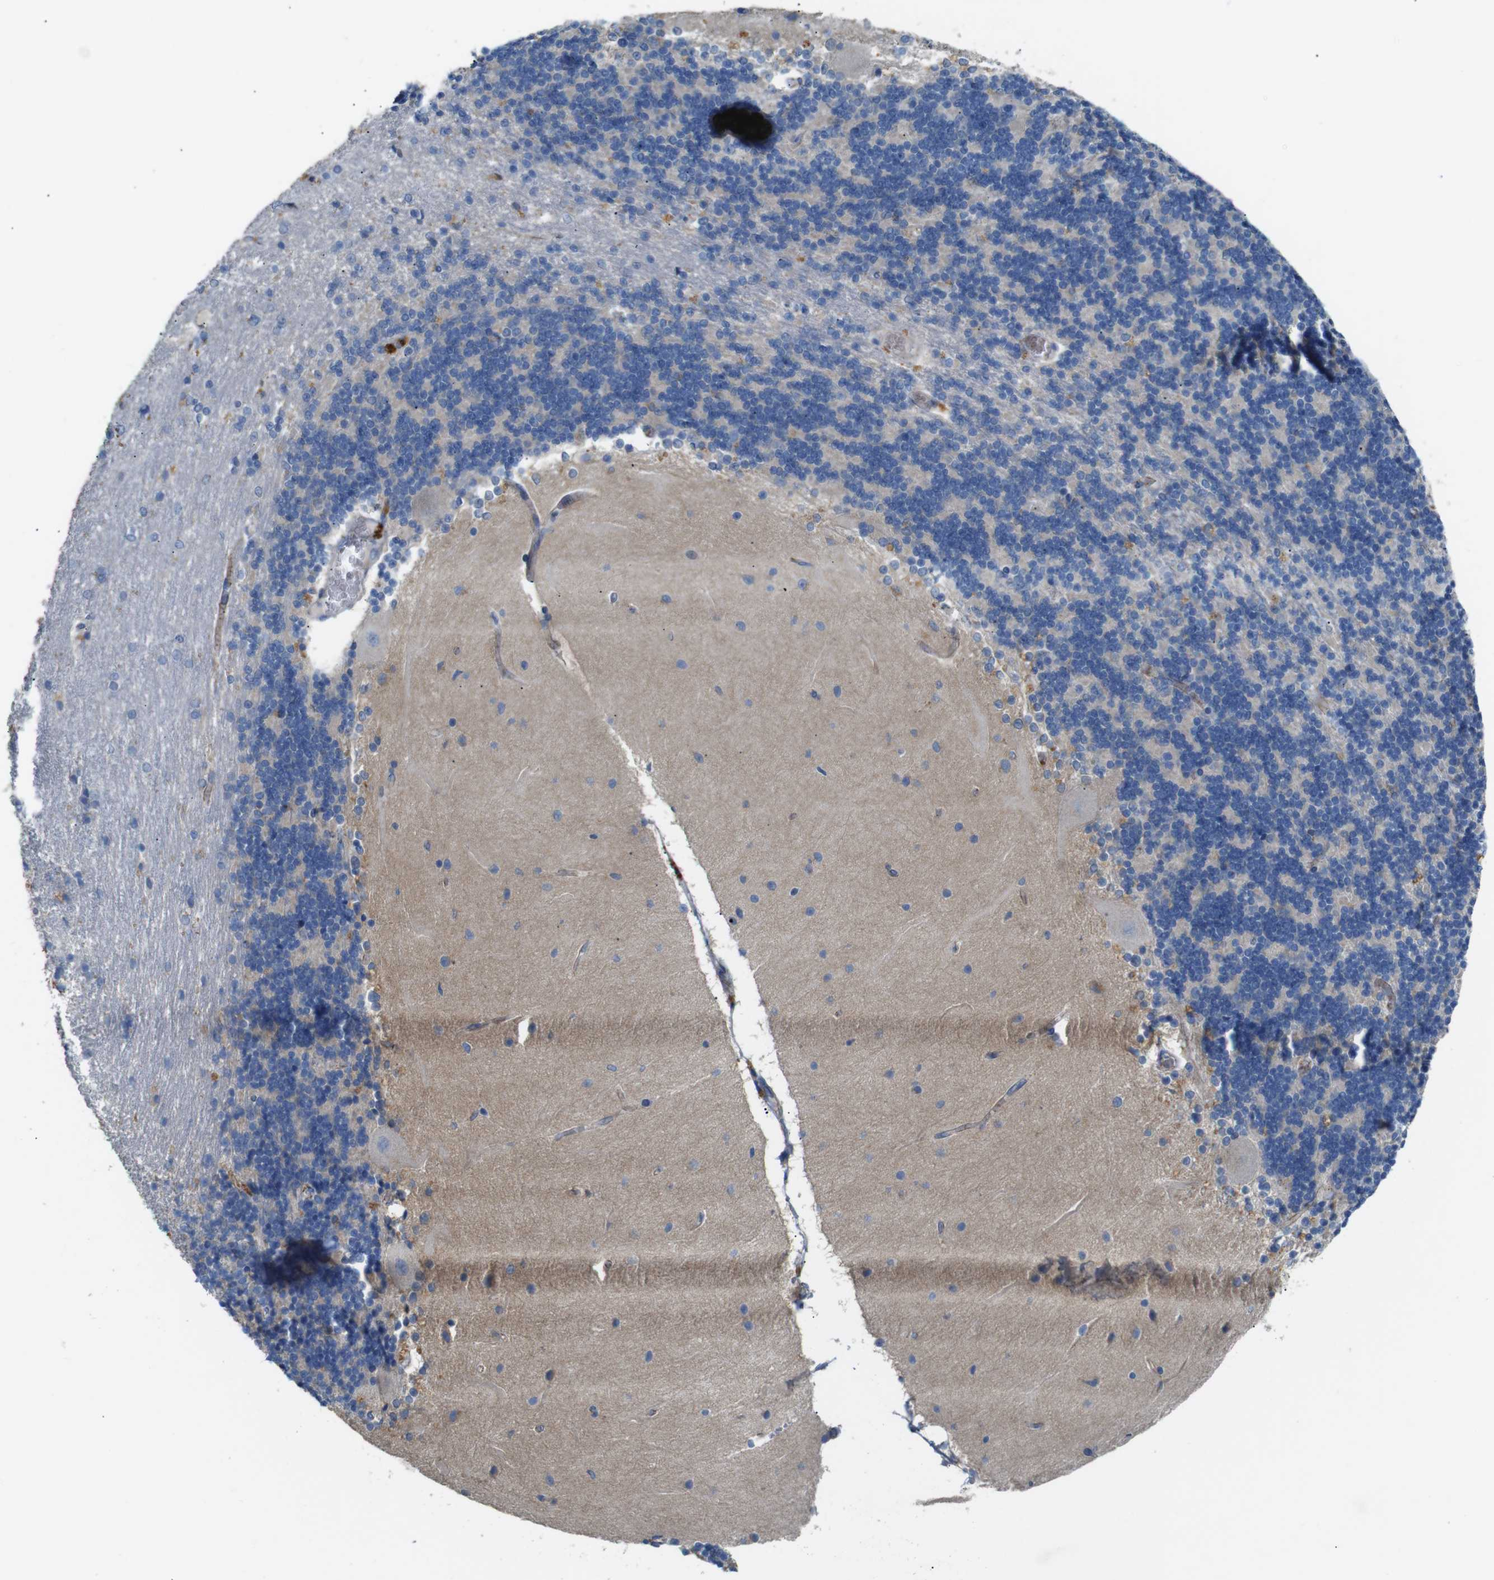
{"staining": {"intensity": "negative", "quantity": "none", "location": "none"}, "tissue": "cerebellum", "cell_type": "Cells in granular layer", "image_type": "normal", "snomed": [{"axis": "morphology", "description": "Normal tissue, NOS"}, {"axis": "topography", "description": "Cerebellum"}], "caption": "This is a photomicrograph of IHC staining of normal cerebellum, which shows no expression in cells in granular layer. The staining is performed using DAB (3,3'-diaminobenzidine) brown chromogen with nuclei counter-stained in using hematoxylin.", "gene": "NHLRC3", "patient": {"sex": "female", "age": 54}}